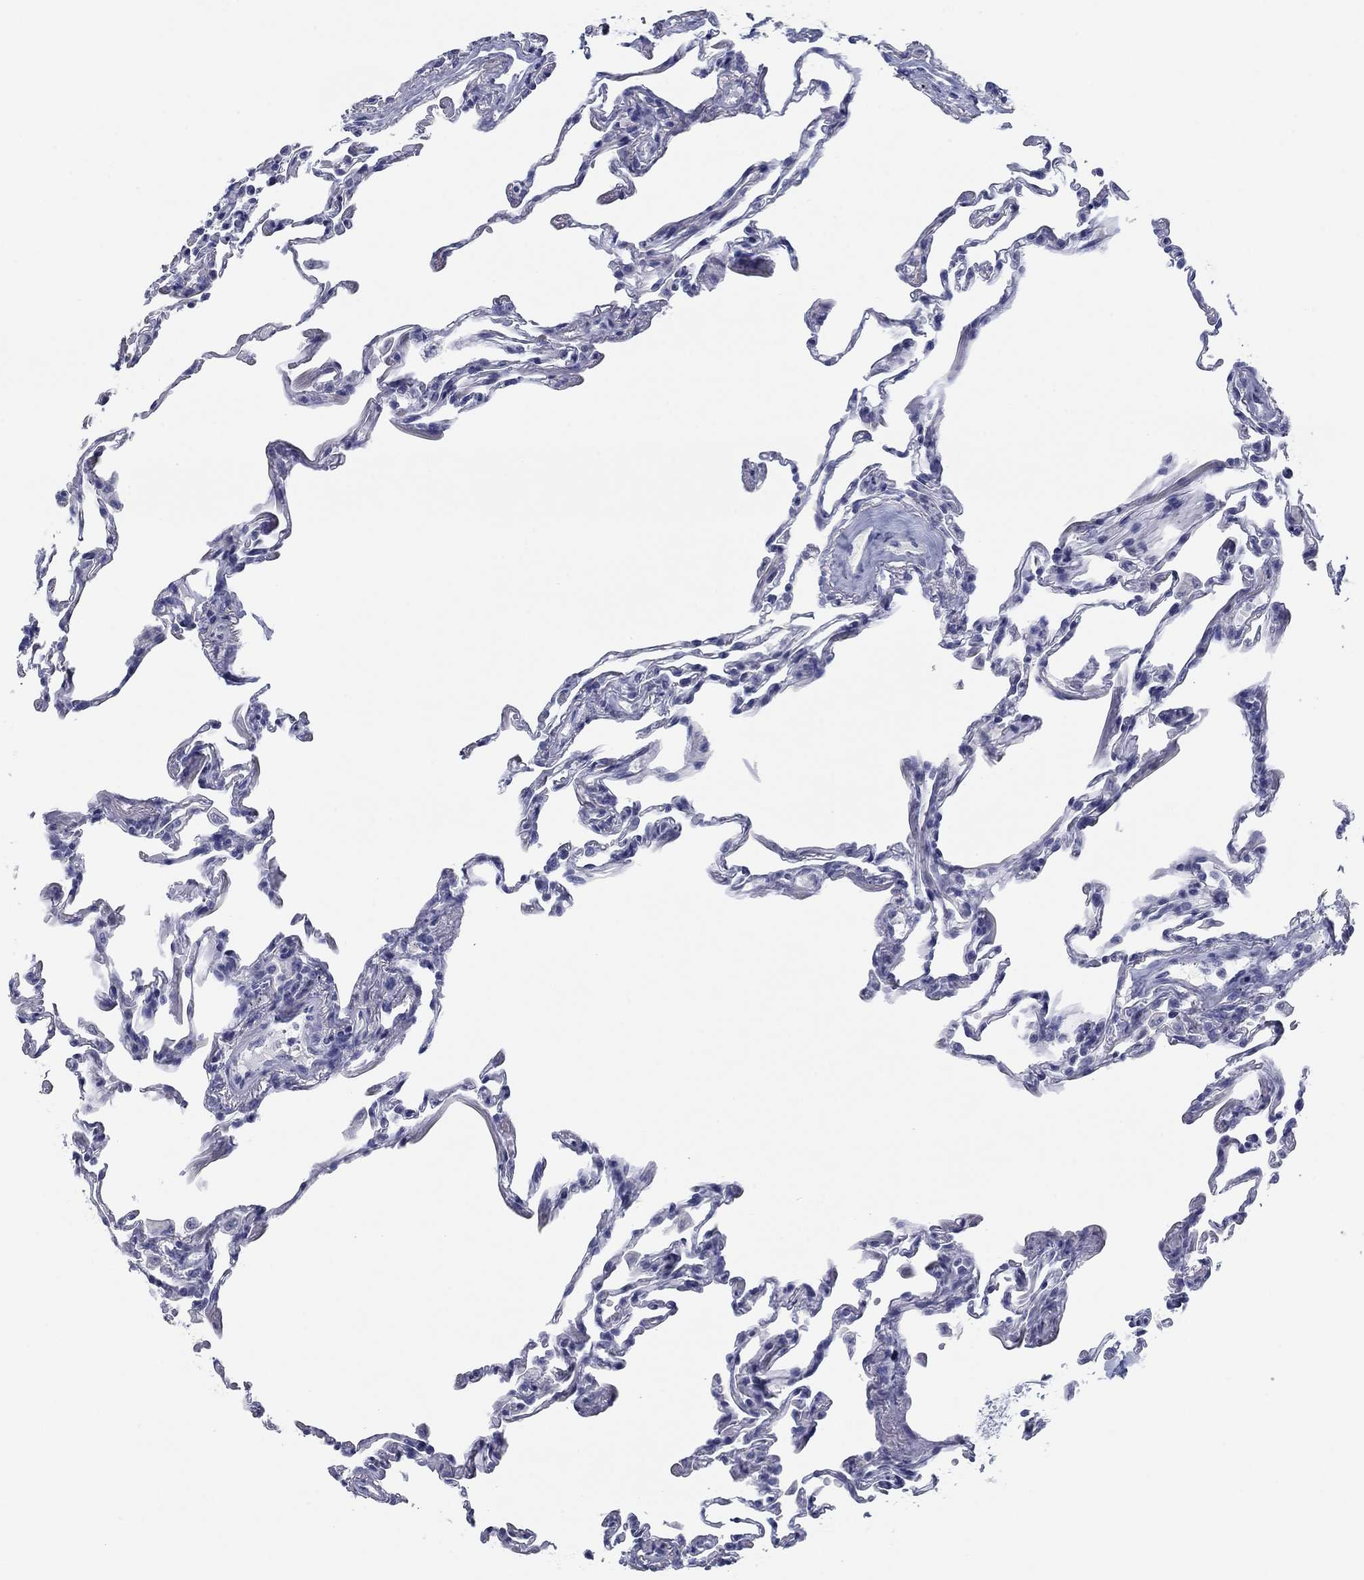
{"staining": {"intensity": "negative", "quantity": "none", "location": "none"}, "tissue": "lung", "cell_type": "Alveolar cells", "image_type": "normal", "snomed": [{"axis": "morphology", "description": "Normal tissue, NOS"}, {"axis": "topography", "description": "Lung"}], "caption": "Alveolar cells show no significant expression in unremarkable lung. Nuclei are stained in blue.", "gene": "DNAL1", "patient": {"sex": "female", "age": 57}}